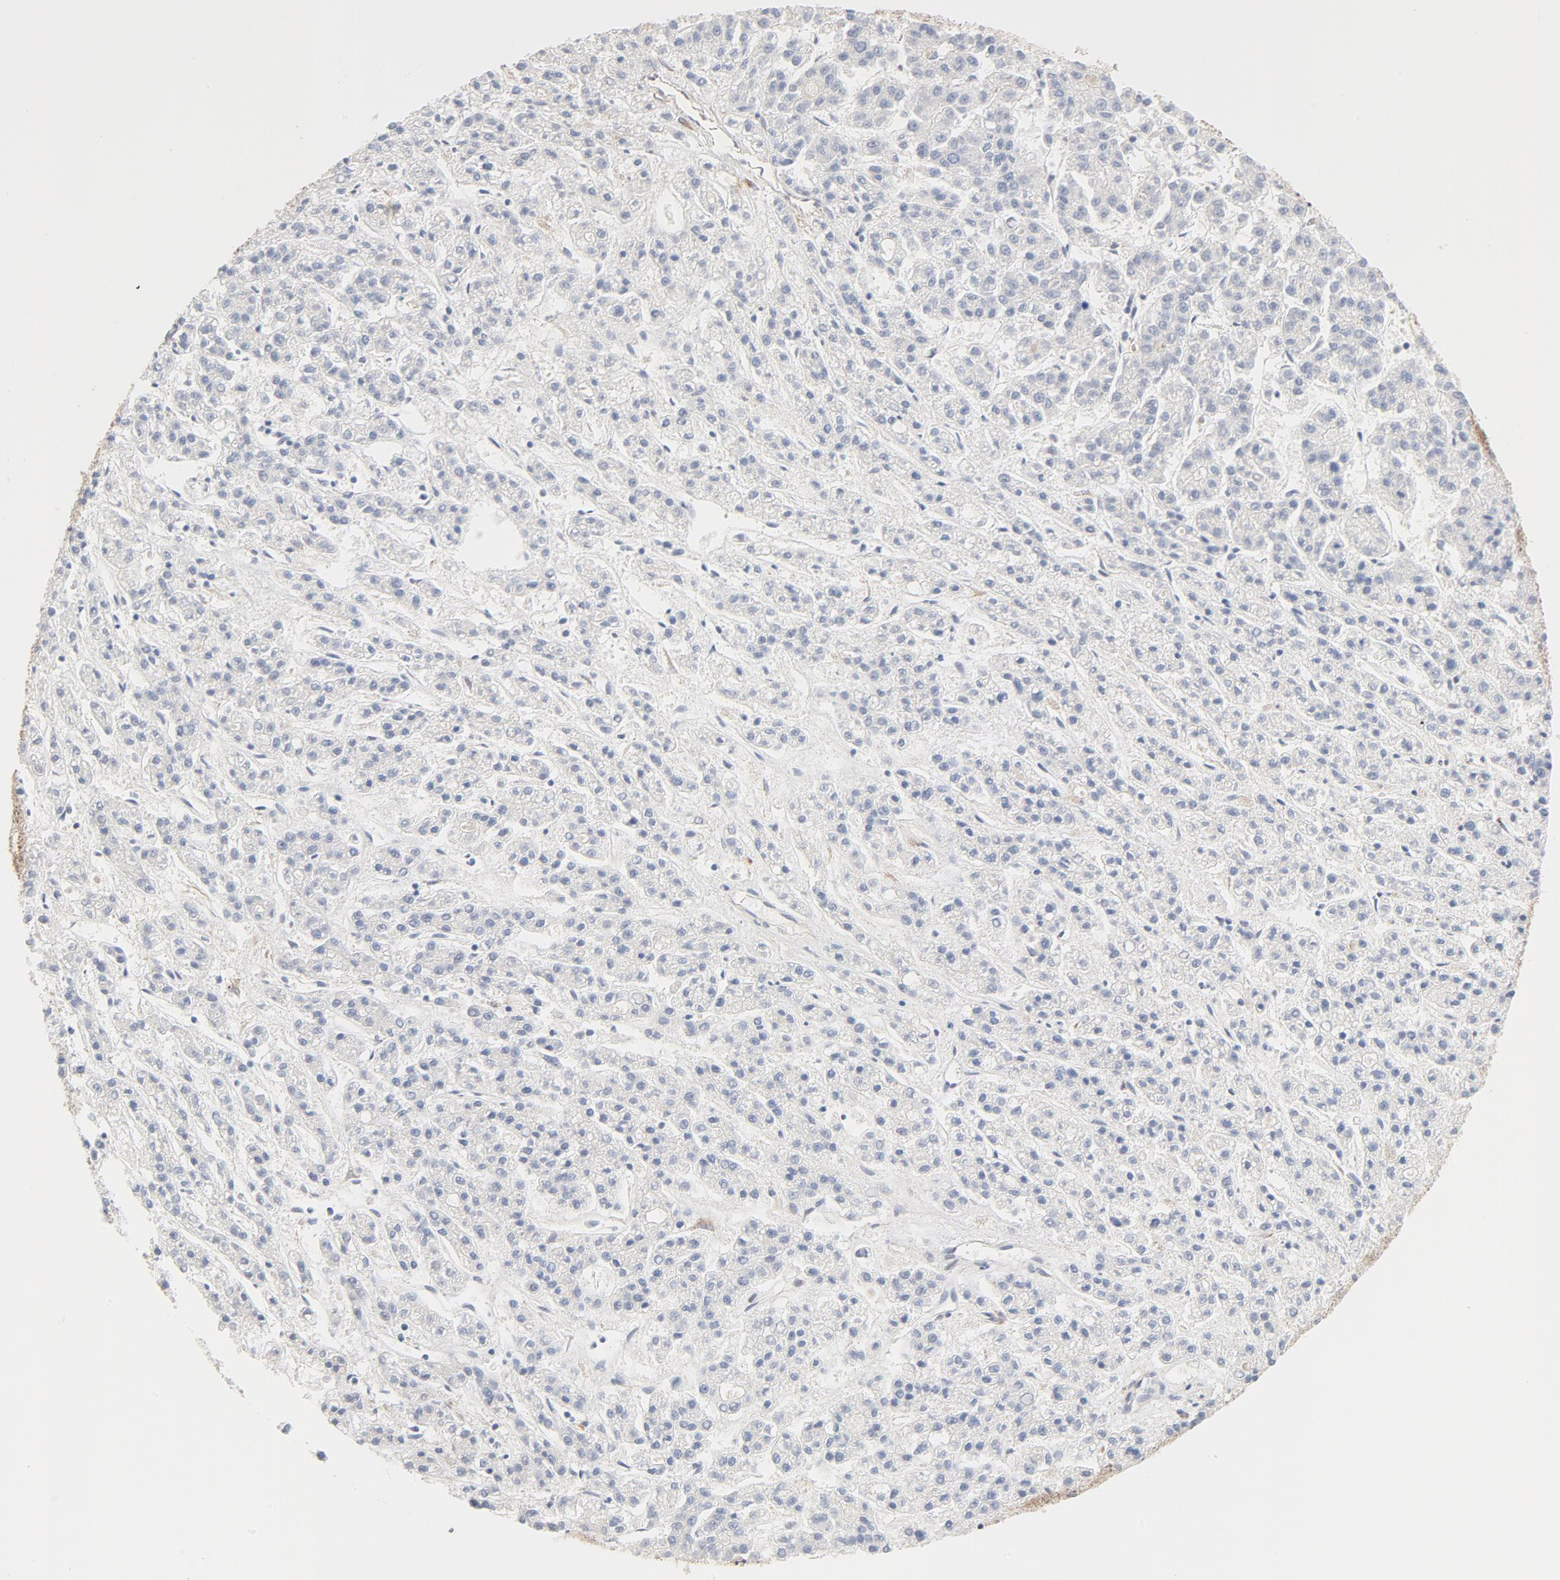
{"staining": {"intensity": "negative", "quantity": "none", "location": "none"}, "tissue": "liver cancer", "cell_type": "Tumor cells", "image_type": "cancer", "snomed": [{"axis": "morphology", "description": "Carcinoma, Hepatocellular, NOS"}, {"axis": "topography", "description": "Liver"}], "caption": "This is an immunohistochemistry histopathology image of human hepatocellular carcinoma (liver). There is no staining in tumor cells.", "gene": "EIF4E", "patient": {"sex": "male", "age": 70}}